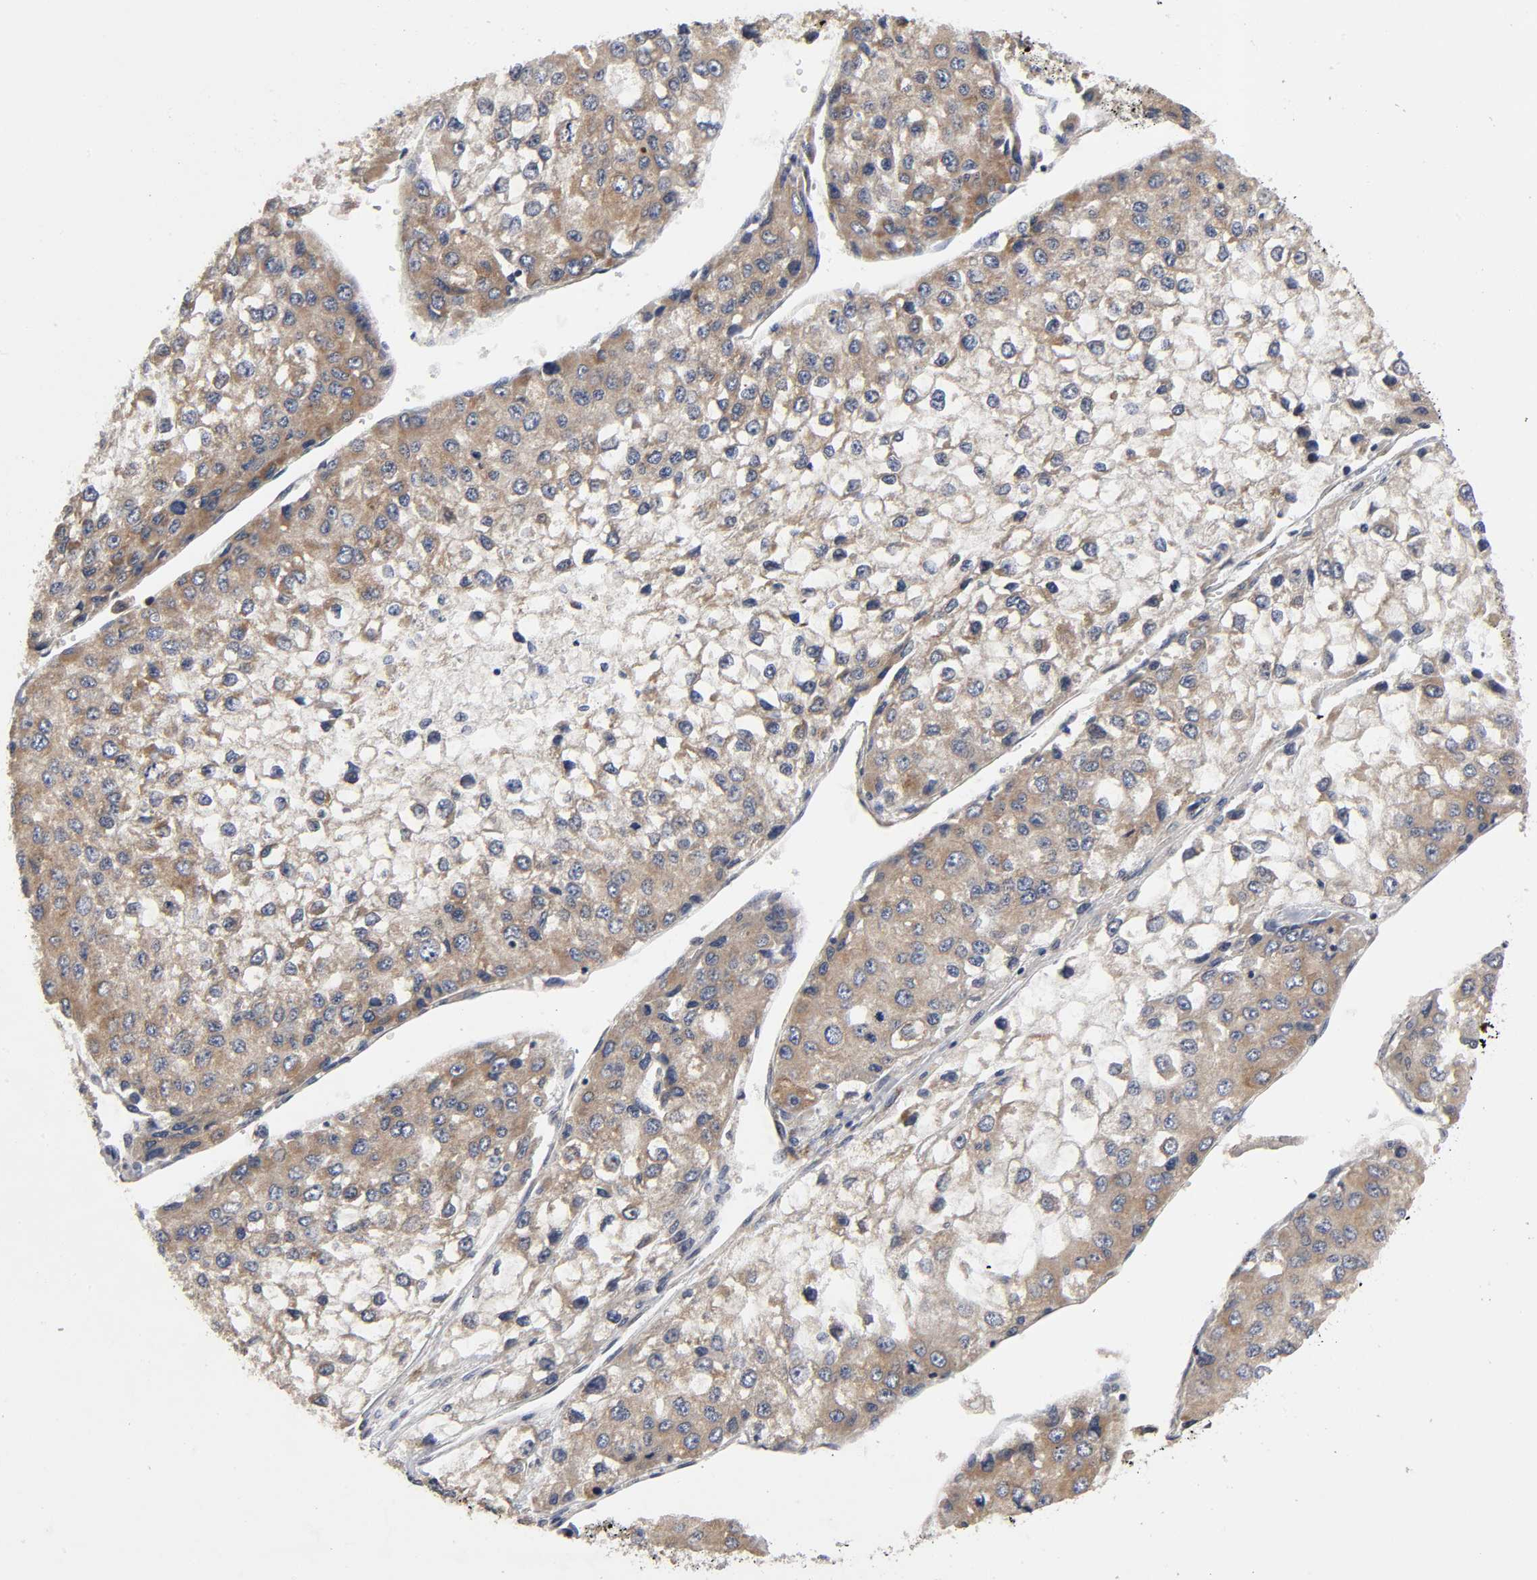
{"staining": {"intensity": "moderate", "quantity": ">75%", "location": "cytoplasmic/membranous"}, "tissue": "liver cancer", "cell_type": "Tumor cells", "image_type": "cancer", "snomed": [{"axis": "morphology", "description": "Carcinoma, Hepatocellular, NOS"}, {"axis": "topography", "description": "Liver"}], "caption": "This image displays liver hepatocellular carcinoma stained with IHC to label a protein in brown. The cytoplasmic/membranous of tumor cells show moderate positivity for the protein. Nuclei are counter-stained blue.", "gene": "SLC30A9", "patient": {"sex": "female", "age": 66}}